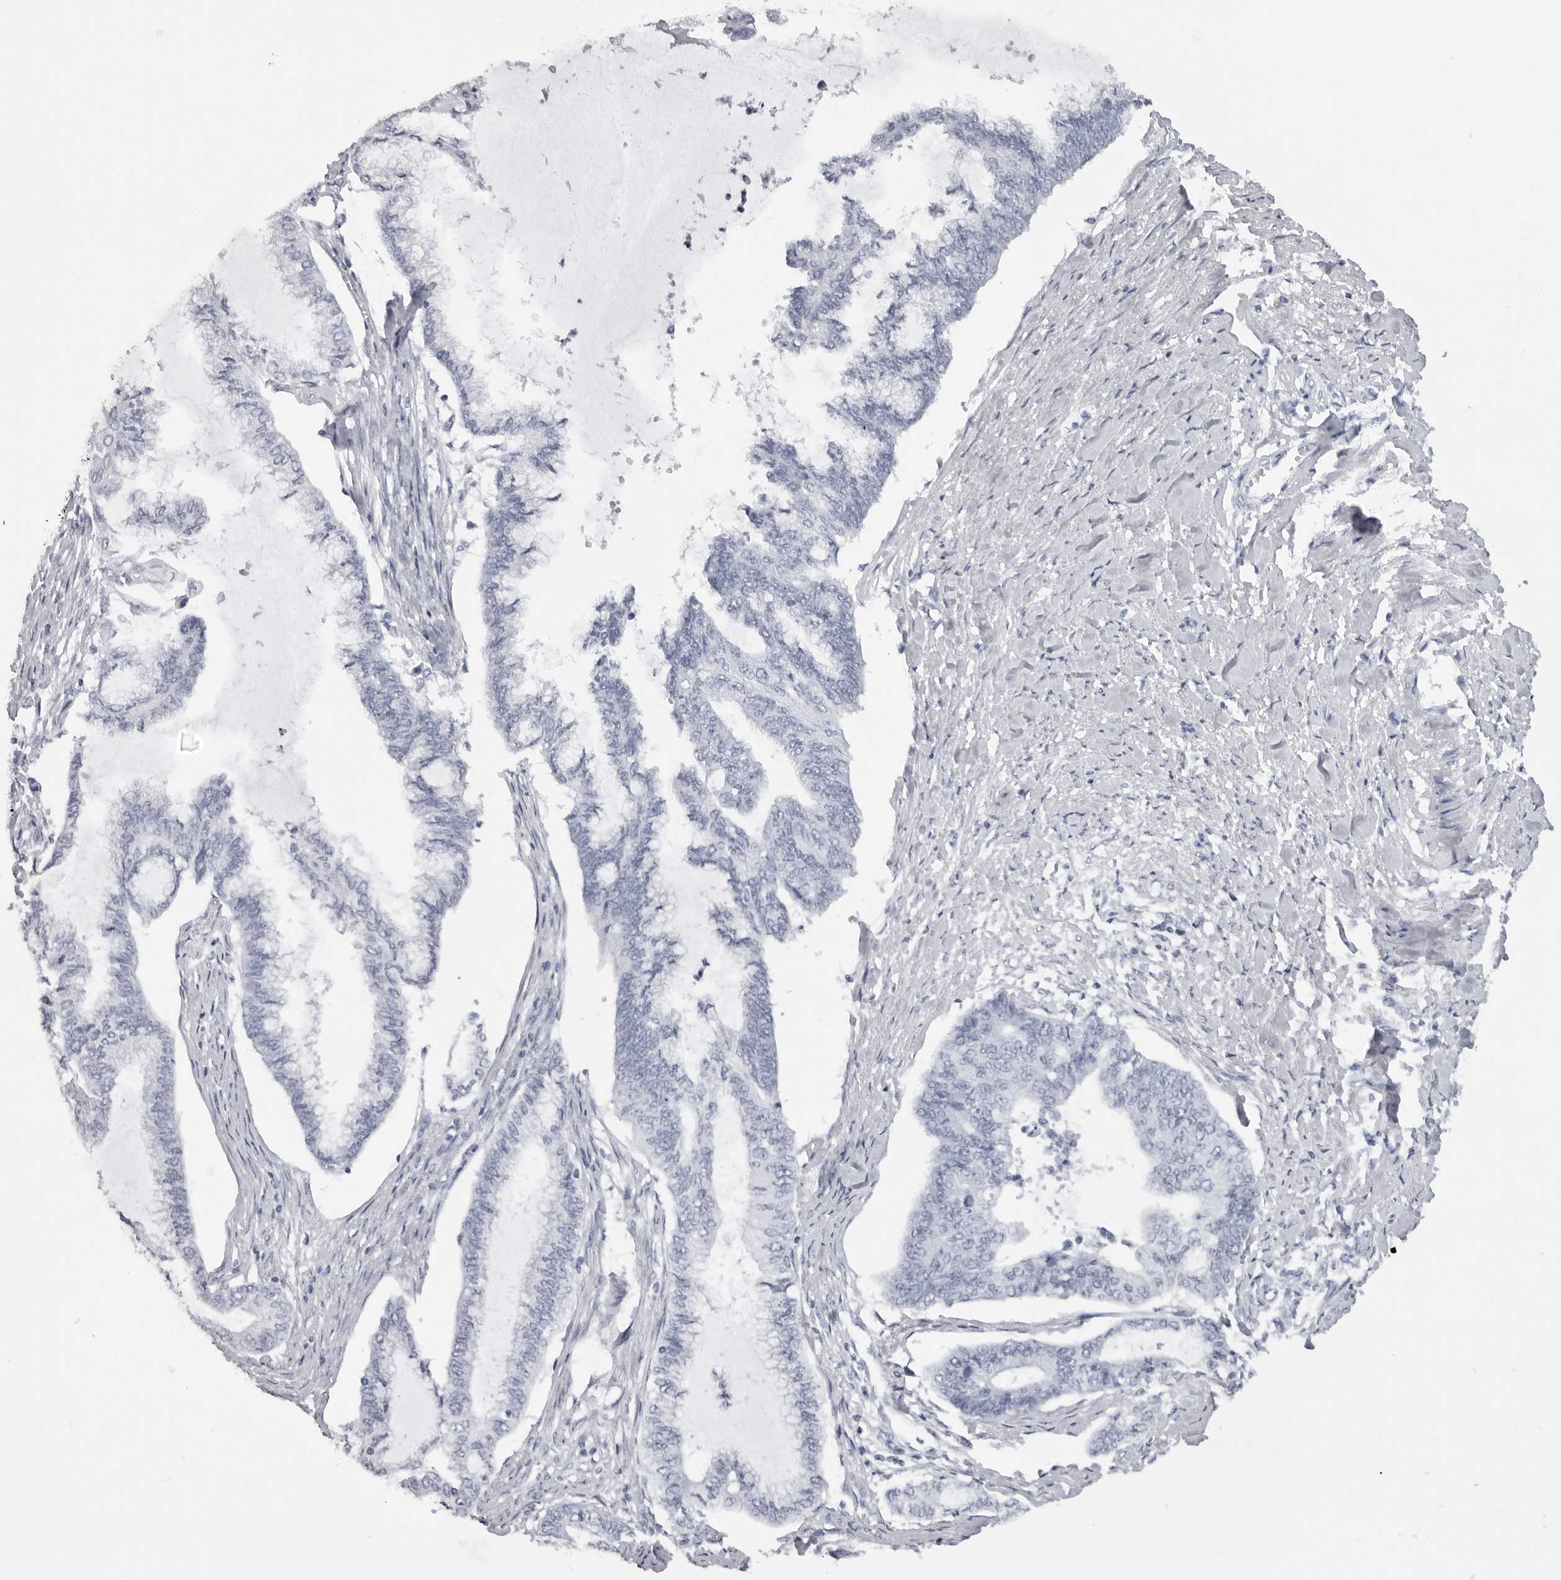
{"staining": {"intensity": "negative", "quantity": "none", "location": "none"}, "tissue": "endometrial cancer", "cell_type": "Tumor cells", "image_type": "cancer", "snomed": [{"axis": "morphology", "description": "Adenocarcinoma, NOS"}, {"axis": "topography", "description": "Endometrium"}], "caption": "The image exhibits no staining of tumor cells in endometrial adenocarcinoma.", "gene": "CST1", "patient": {"sex": "female", "age": 86}}